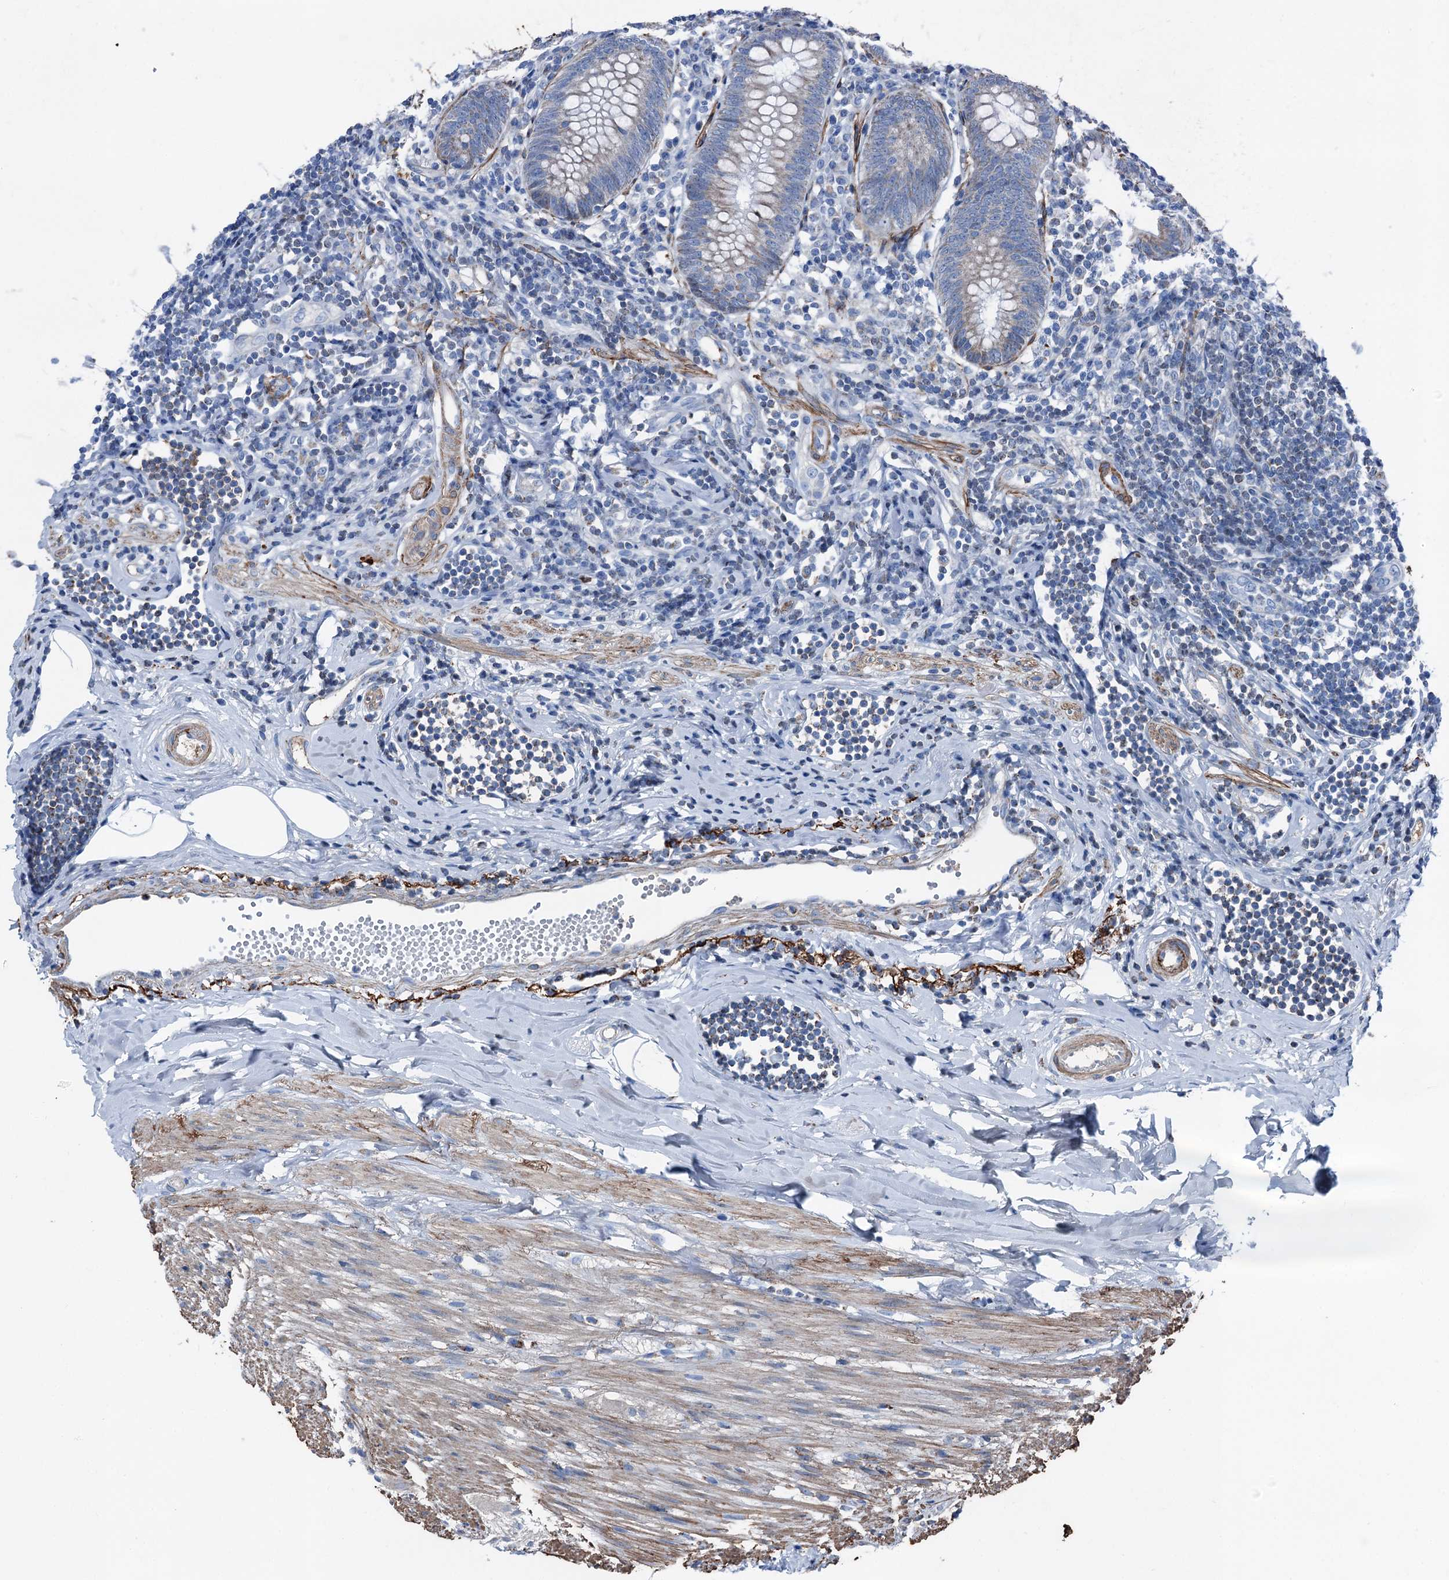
{"staining": {"intensity": "weak", "quantity": "25%-75%", "location": "cytoplasmic/membranous"}, "tissue": "appendix", "cell_type": "Glandular cells", "image_type": "normal", "snomed": [{"axis": "morphology", "description": "Normal tissue, NOS"}, {"axis": "topography", "description": "Appendix"}], "caption": "This image displays IHC staining of benign human appendix, with low weak cytoplasmic/membranous expression in approximately 25%-75% of glandular cells.", "gene": "DDIAS", "patient": {"sex": "female", "age": 54}}